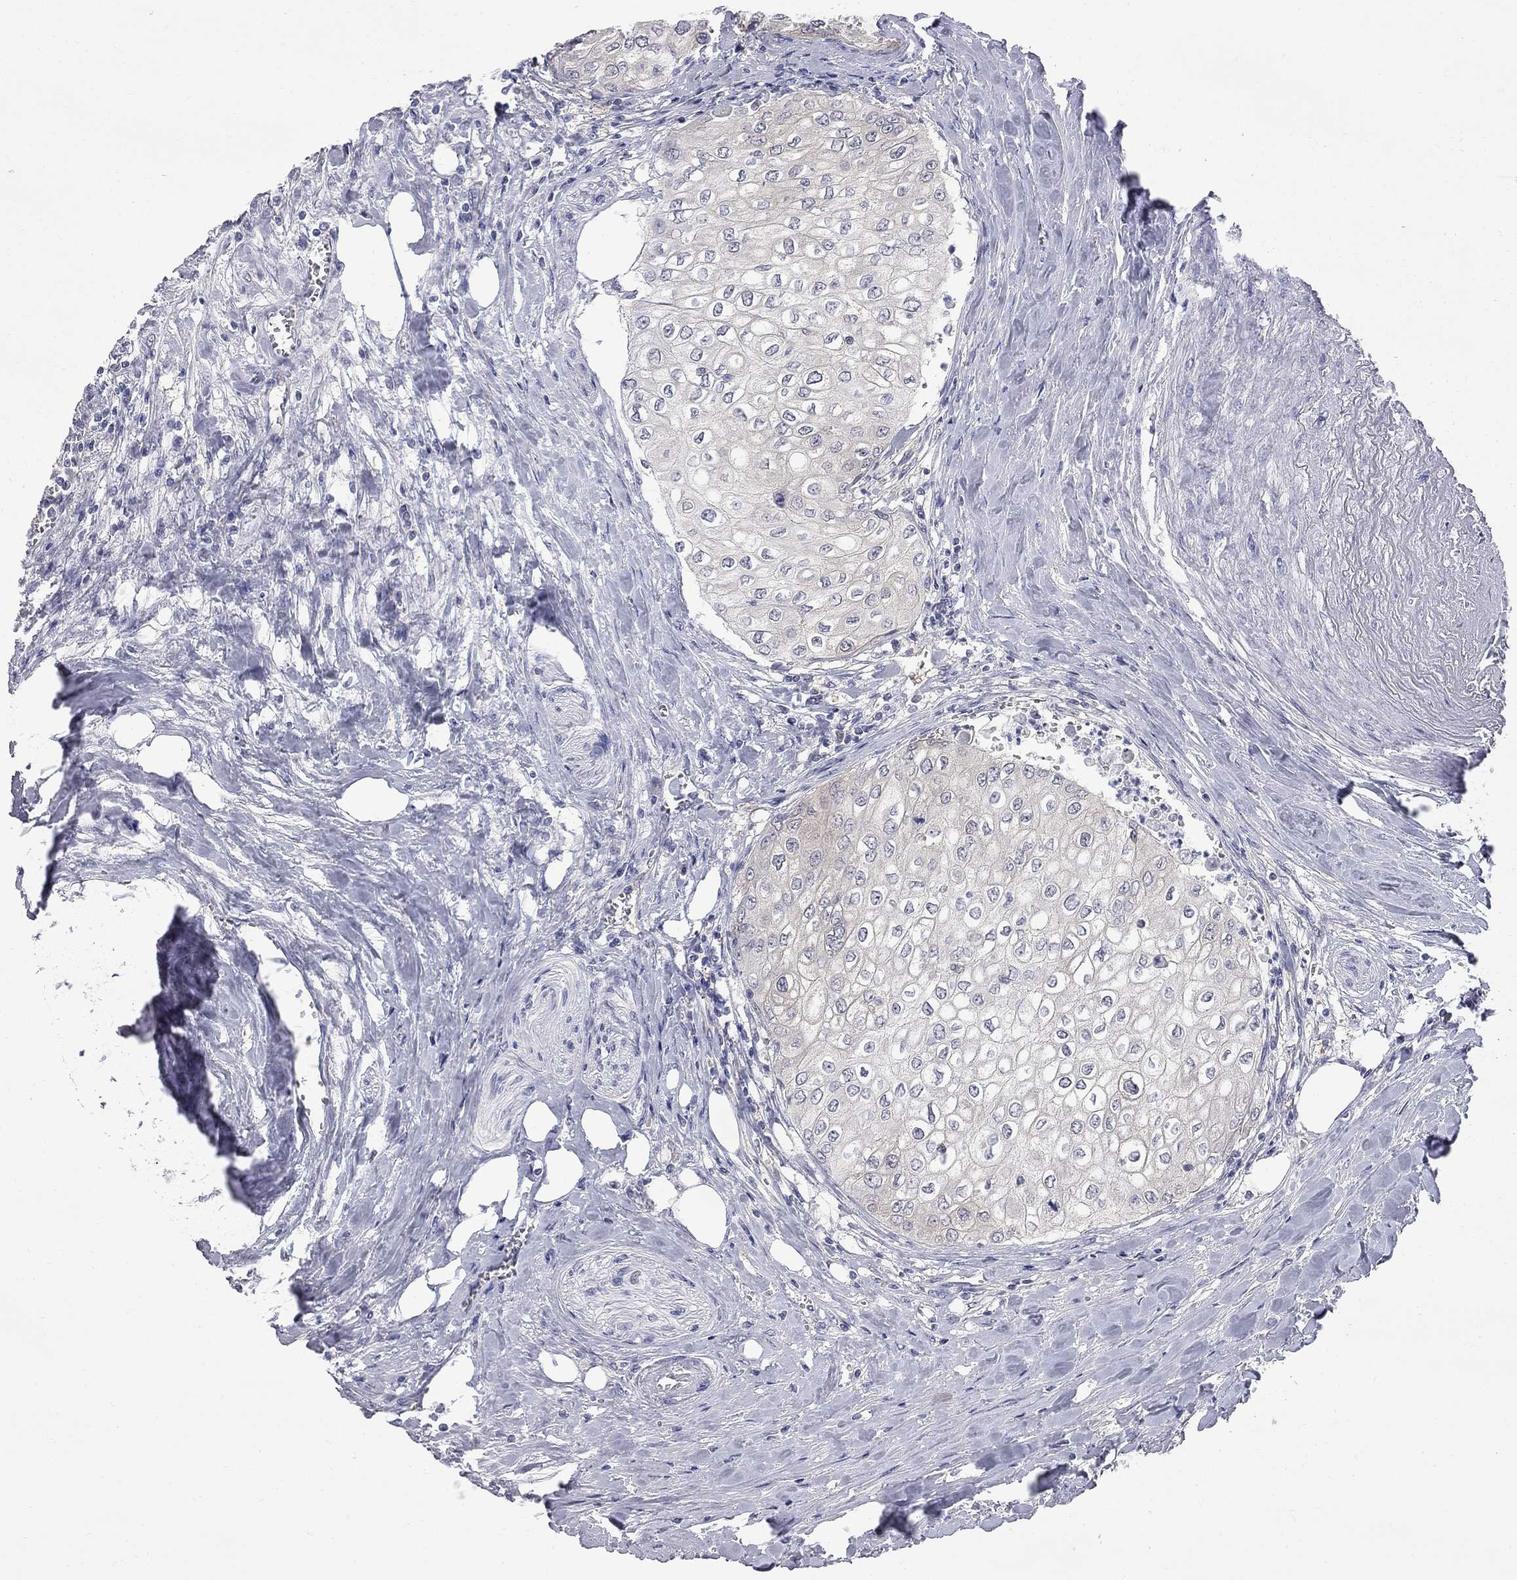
{"staining": {"intensity": "negative", "quantity": "none", "location": "none"}, "tissue": "urothelial cancer", "cell_type": "Tumor cells", "image_type": "cancer", "snomed": [{"axis": "morphology", "description": "Urothelial carcinoma, High grade"}, {"axis": "topography", "description": "Urinary bladder"}], "caption": "Urothelial carcinoma (high-grade) was stained to show a protein in brown. There is no significant expression in tumor cells.", "gene": "GALNT8", "patient": {"sex": "male", "age": 62}}